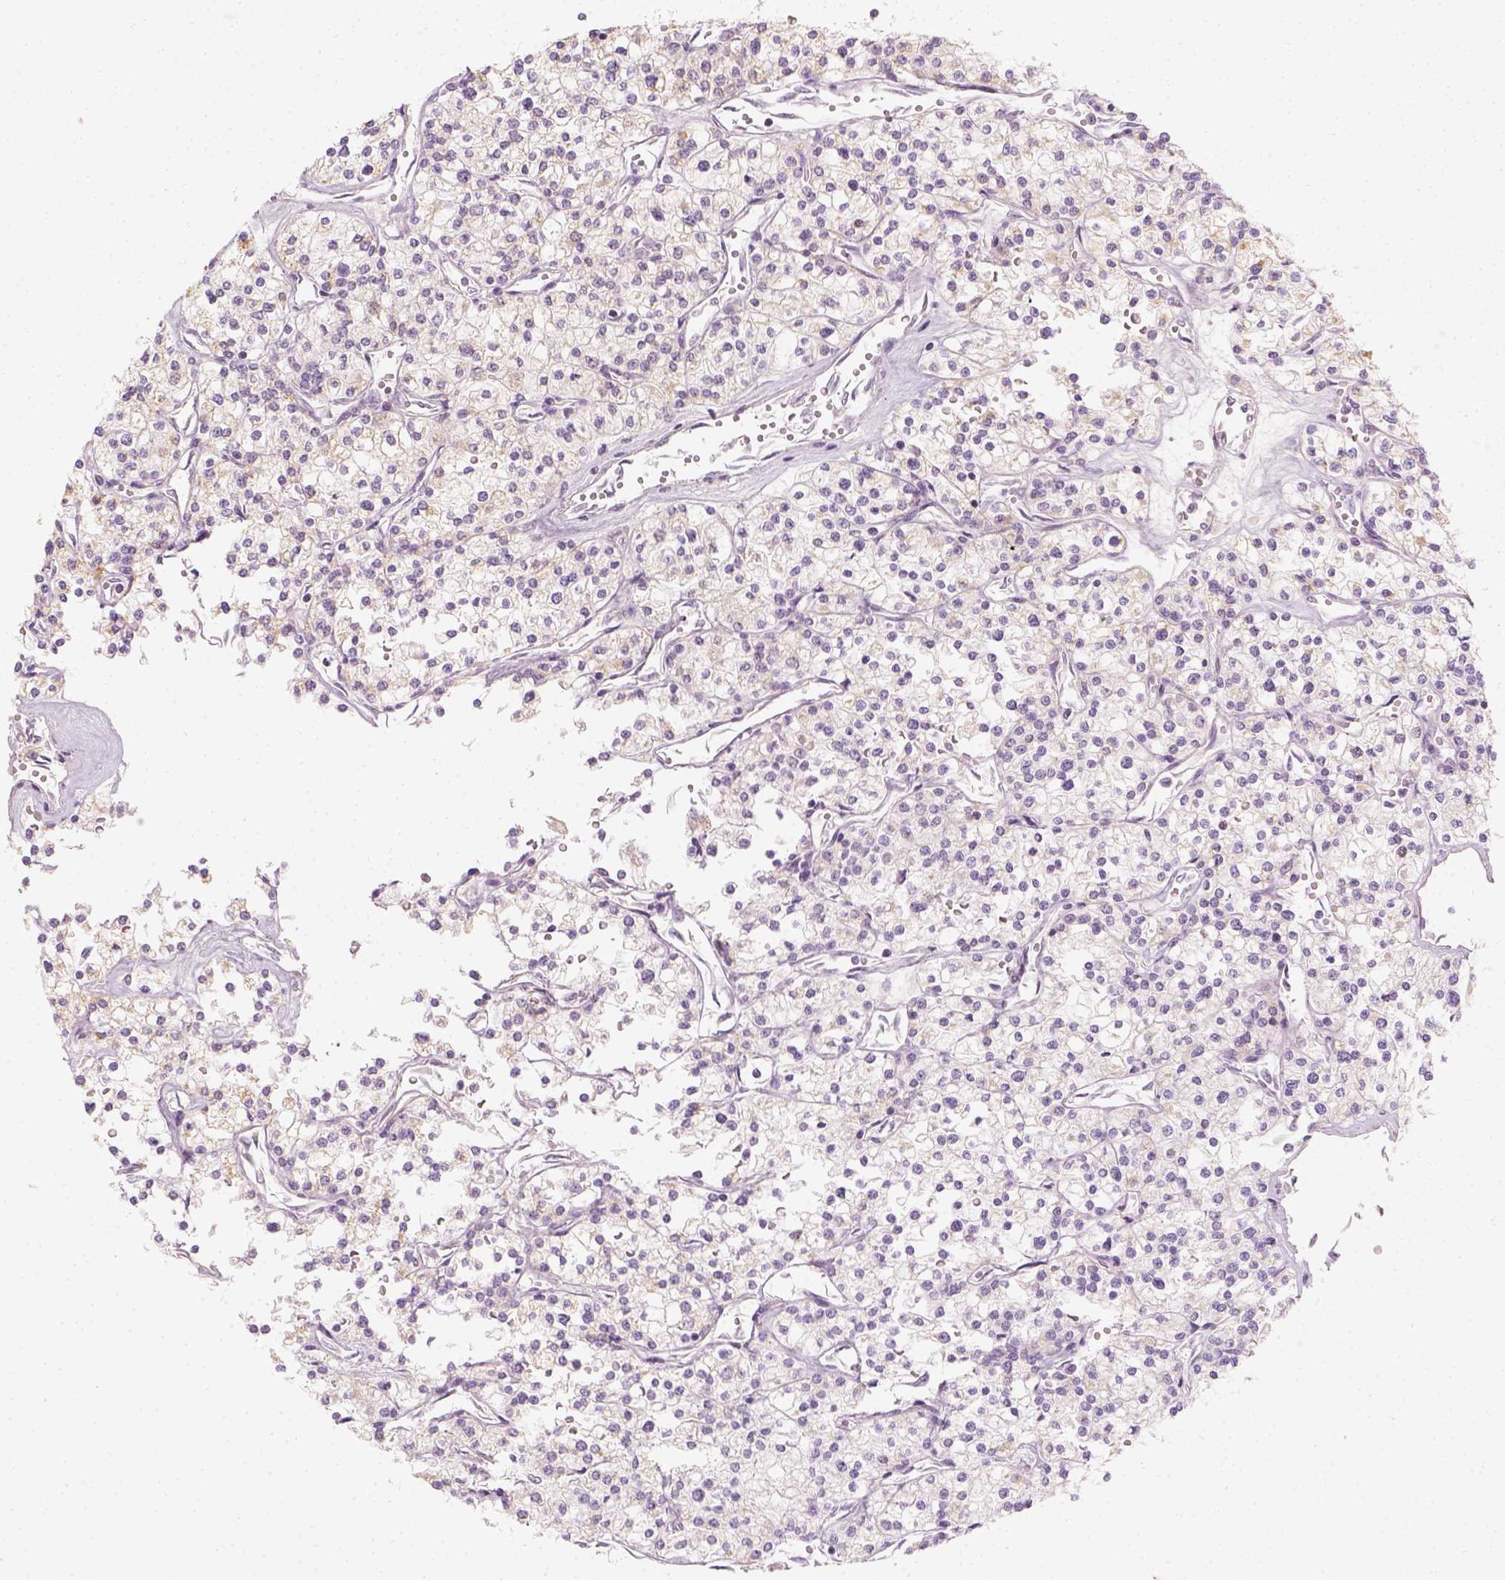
{"staining": {"intensity": "negative", "quantity": "none", "location": "none"}, "tissue": "renal cancer", "cell_type": "Tumor cells", "image_type": "cancer", "snomed": [{"axis": "morphology", "description": "Adenocarcinoma, NOS"}, {"axis": "topography", "description": "Kidney"}], "caption": "Immunohistochemistry (IHC) of human adenocarcinoma (renal) displays no positivity in tumor cells.", "gene": "LCA5", "patient": {"sex": "male", "age": 80}}